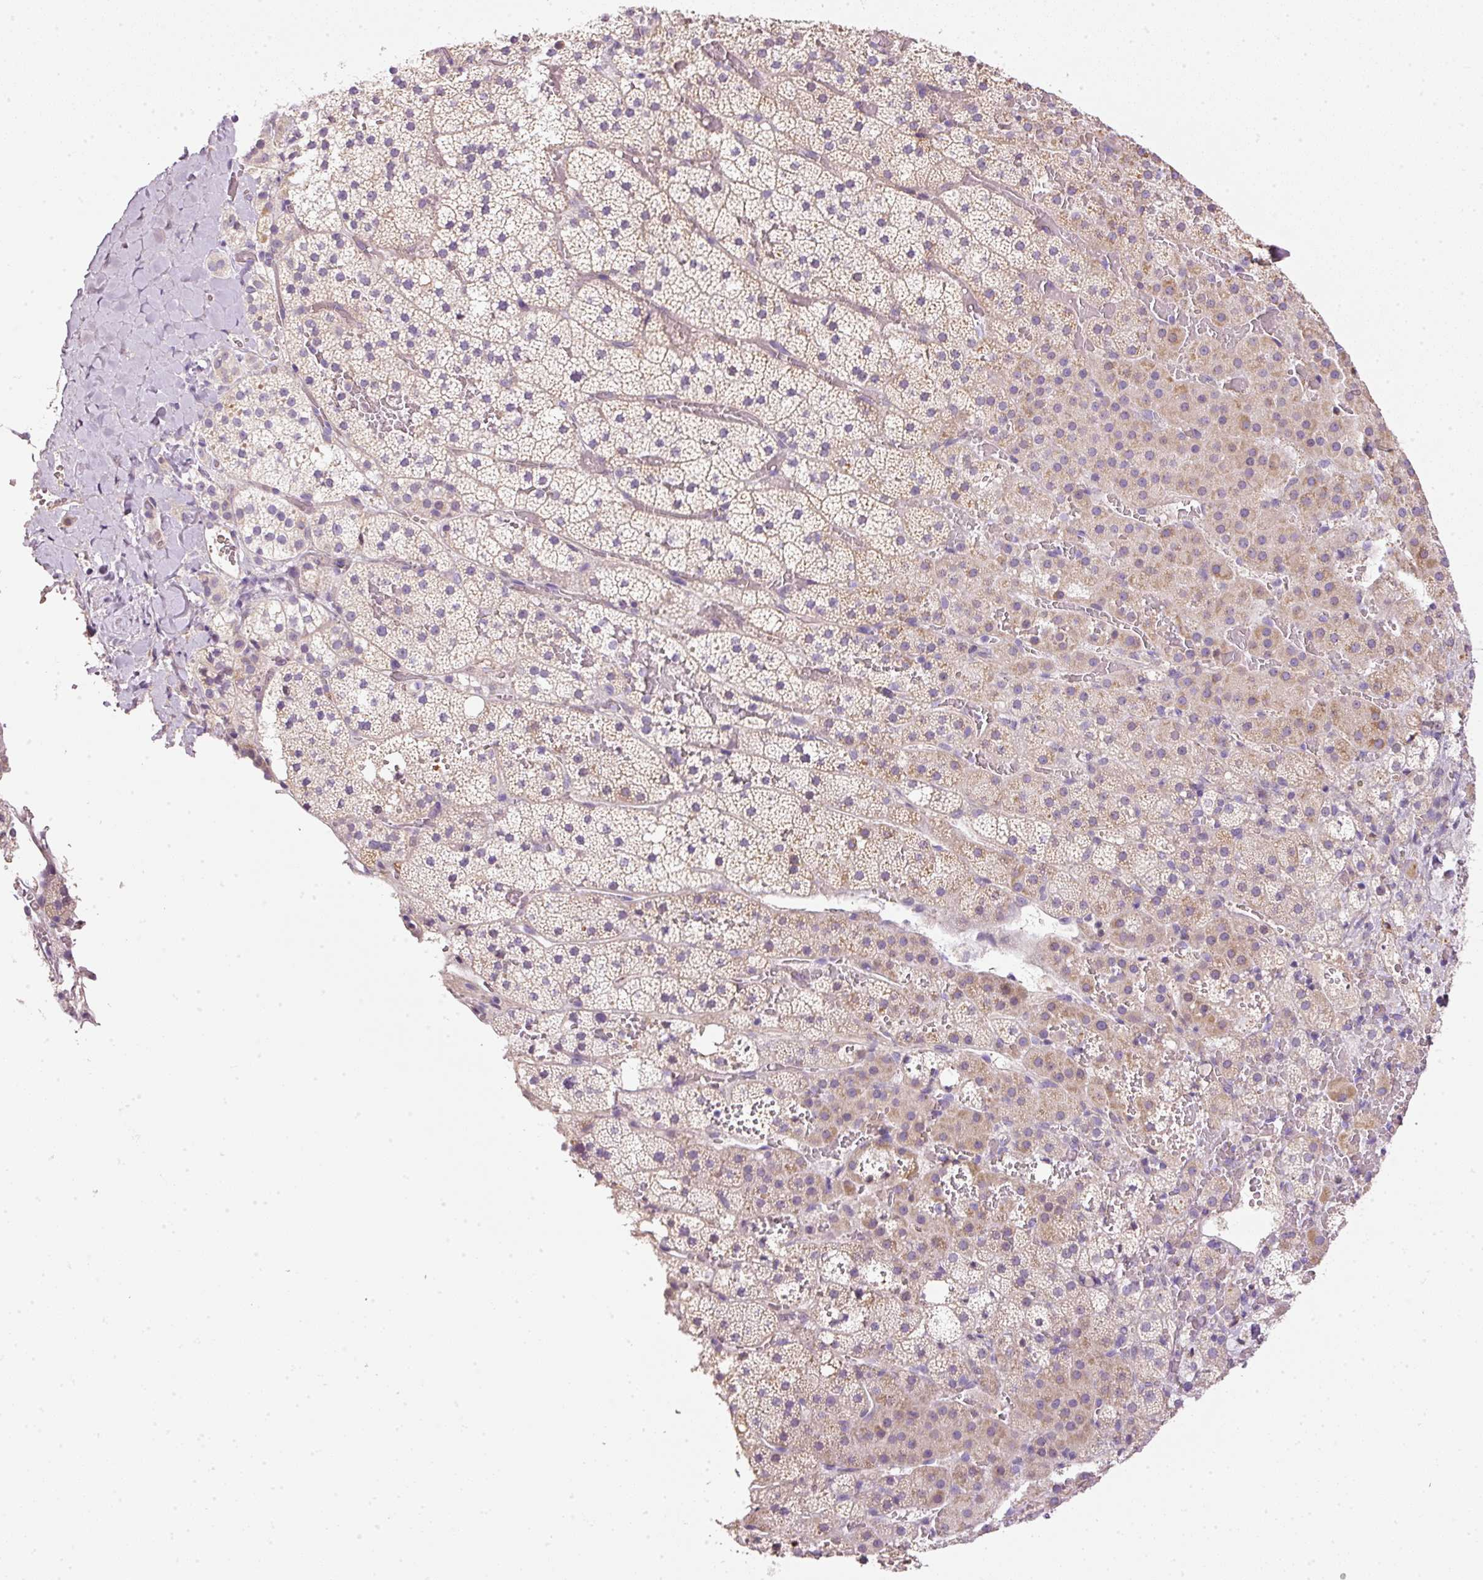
{"staining": {"intensity": "weak", "quantity": "25%-75%", "location": "cytoplasmic/membranous"}, "tissue": "adrenal gland", "cell_type": "Glandular cells", "image_type": "normal", "snomed": [{"axis": "morphology", "description": "Normal tissue, NOS"}, {"axis": "topography", "description": "Adrenal gland"}], "caption": "Brown immunohistochemical staining in benign adrenal gland reveals weak cytoplasmic/membranous positivity in about 25%-75% of glandular cells. (DAB IHC with brightfield microscopy, high magnification).", "gene": "KPNA5", "patient": {"sex": "male", "age": 53}}